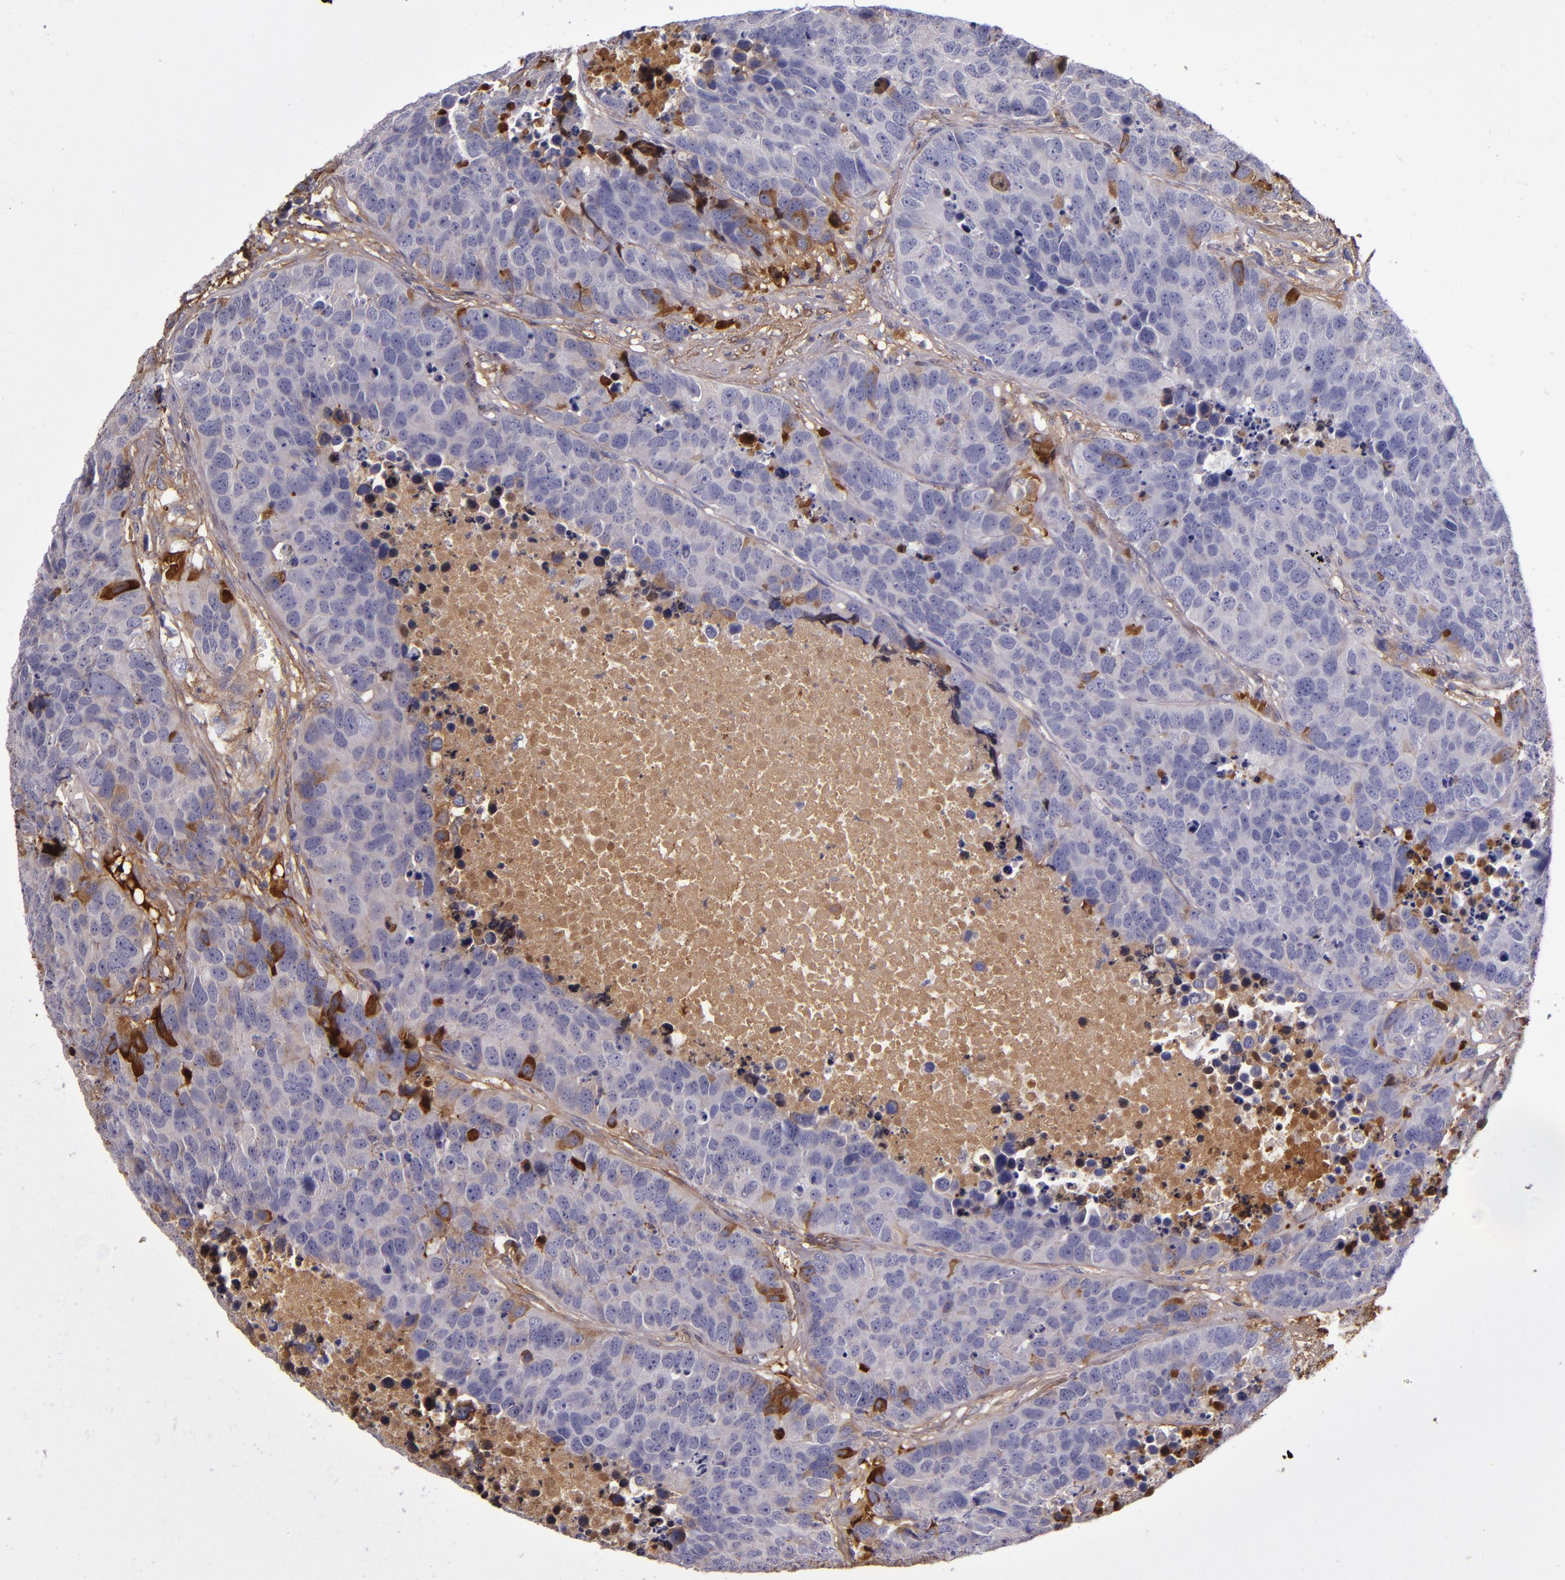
{"staining": {"intensity": "strong", "quantity": "<25%", "location": "cytoplasmic/membranous"}, "tissue": "carcinoid", "cell_type": "Tumor cells", "image_type": "cancer", "snomed": [{"axis": "morphology", "description": "Carcinoid, malignant, NOS"}, {"axis": "topography", "description": "Lung"}], "caption": "Carcinoid stained with a brown dye reveals strong cytoplasmic/membranous positive expression in approximately <25% of tumor cells.", "gene": "CLEC3B", "patient": {"sex": "male", "age": 60}}